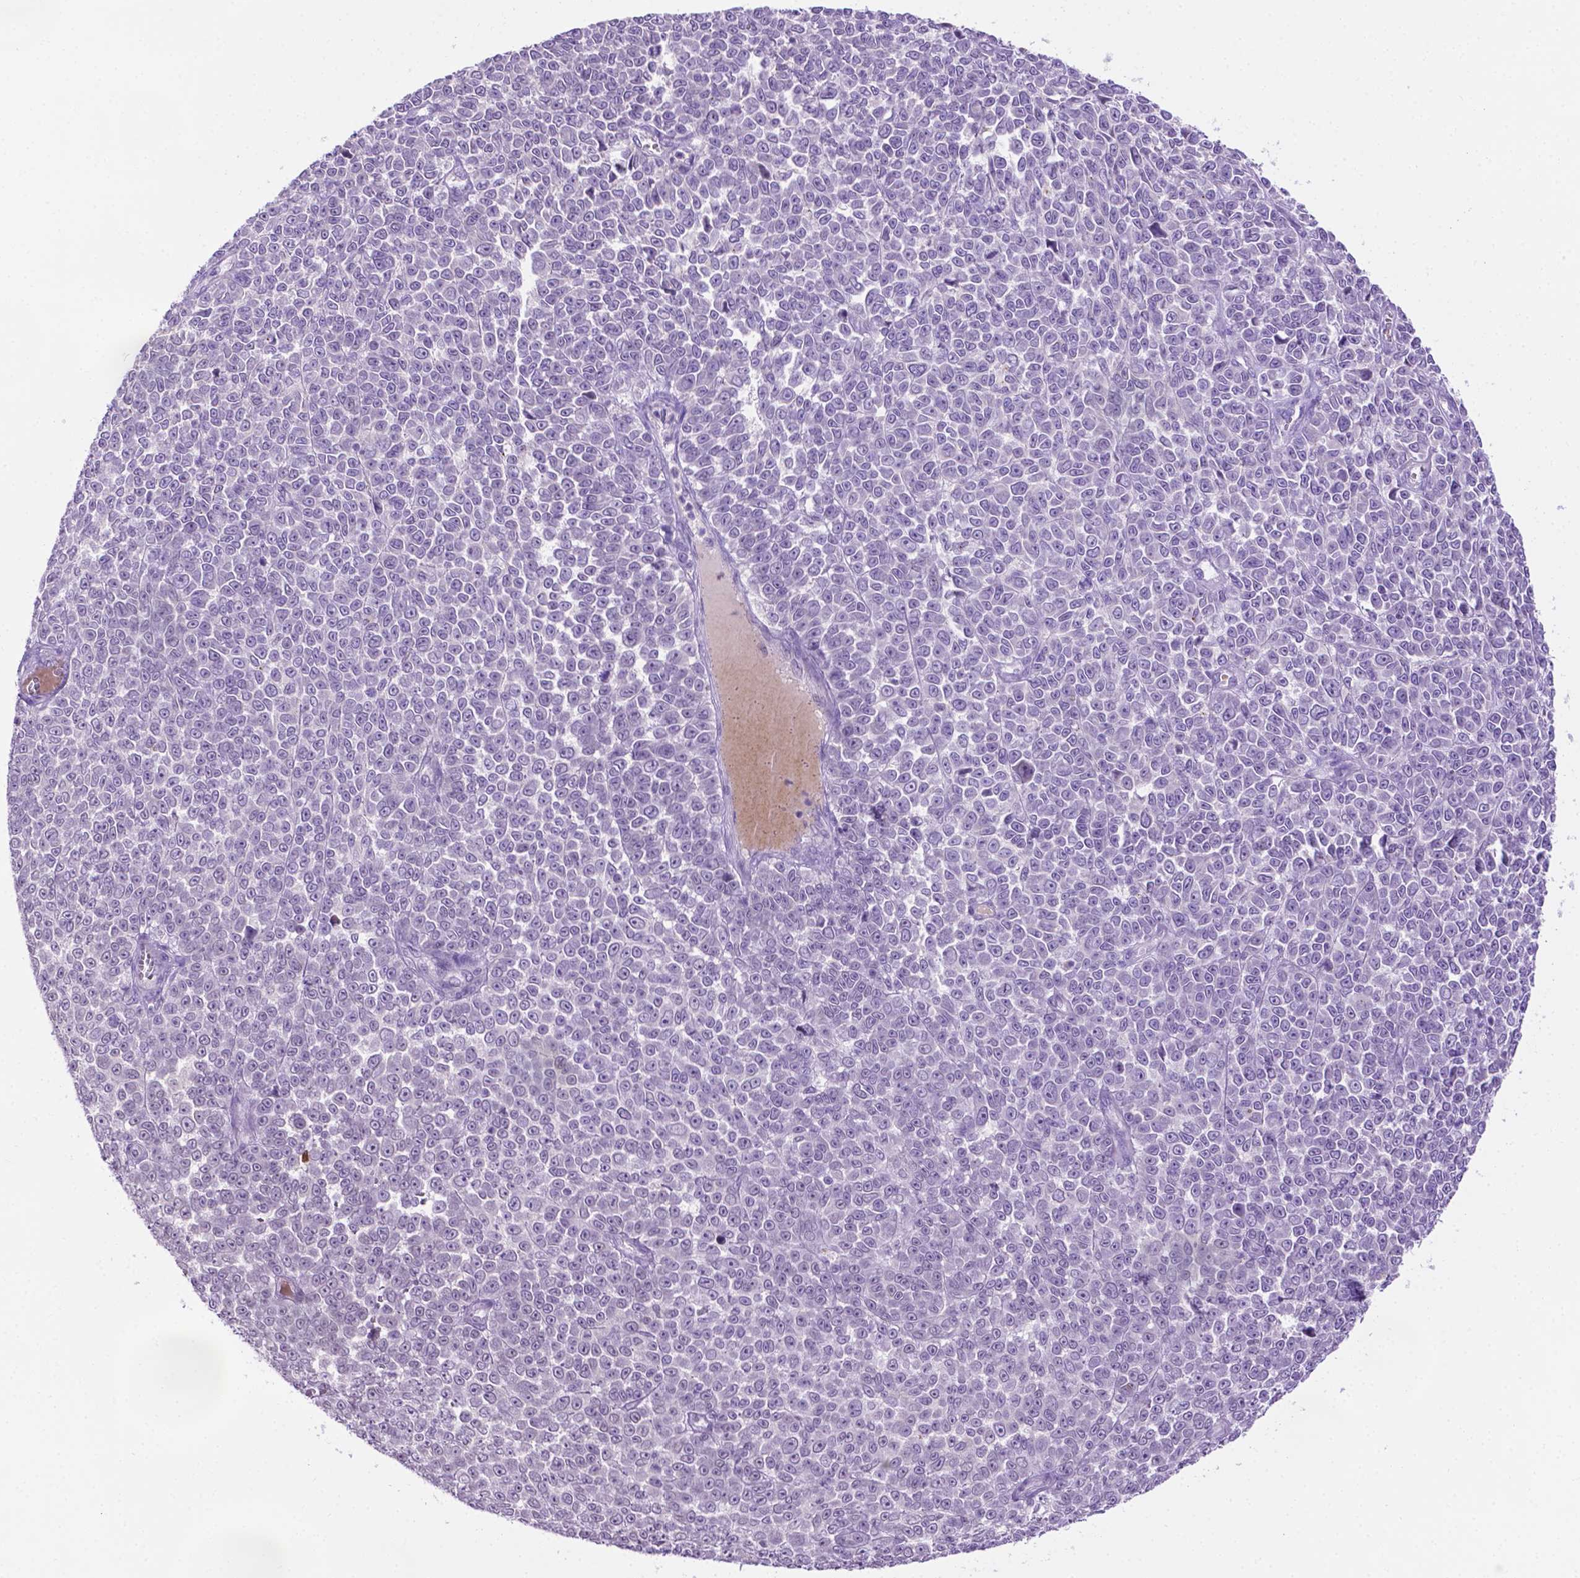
{"staining": {"intensity": "negative", "quantity": "none", "location": "none"}, "tissue": "melanoma", "cell_type": "Tumor cells", "image_type": "cancer", "snomed": [{"axis": "morphology", "description": "Malignant melanoma, NOS"}, {"axis": "topography", "description": "Skin"}], "caption": "IHC micrograph of neoplastic tissue: human melanoma stained with DAB (3,3'-diaminobenzidine) shows no significant protein staining in tumor cells. (DAB IHC with hematoxylin counter stain).", "gene": "MMP27", "patient": {"sex": "female", "age": 95}}